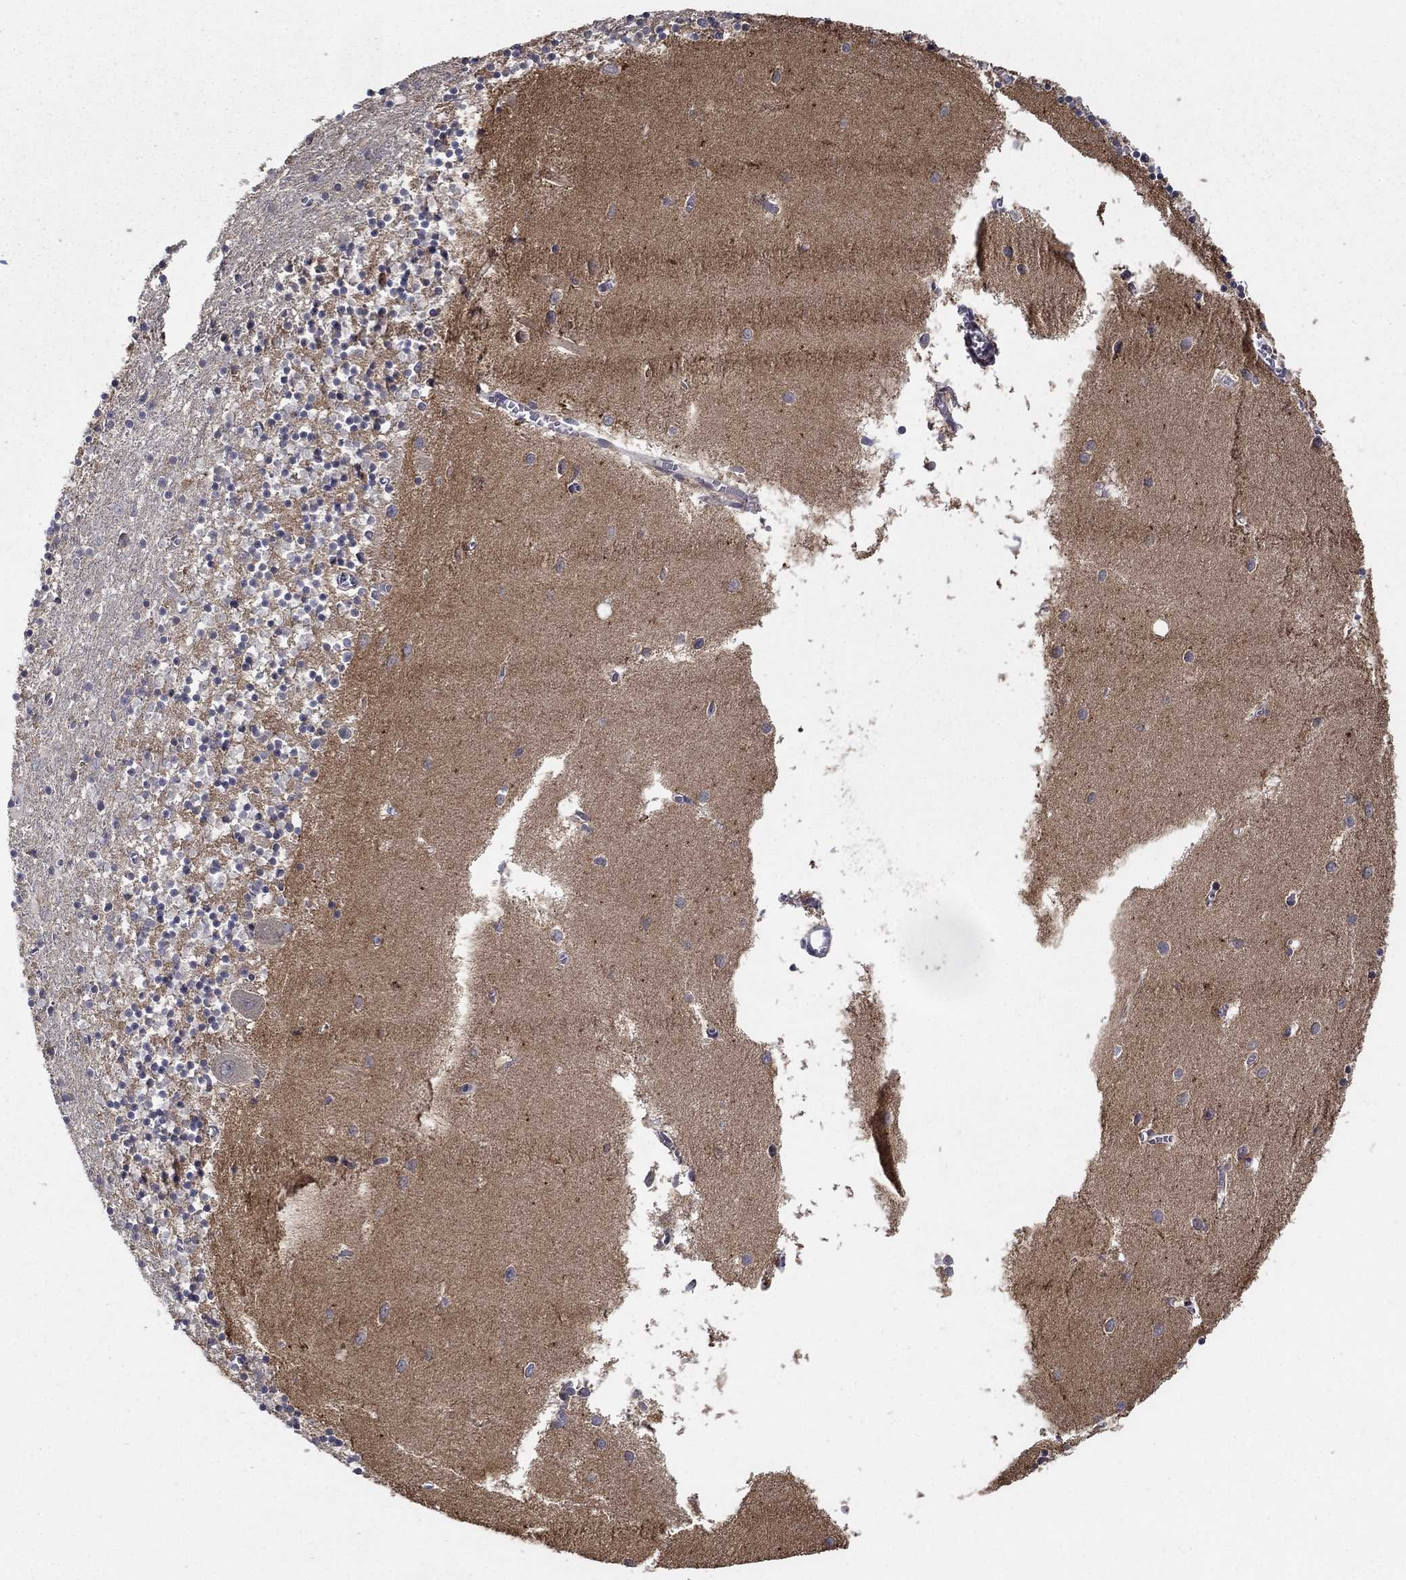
{"staining": {"intensity": "negative", "quantity": "none", "location": "none"}, "tissue": "cerebellum", "cell_type": "Cells in granular layer", "image_type": "normal", "snomed": [{"axis": "morphology", "description": "Normal tissue, NOS"}, {"axis": "topography", "description": "Cerebellum"}], "caption": "Immunohistochemistry of normal human cerebellum reveals no positivity in cells in granular layer.", "gene": "LPCAT4", "patient": {"sex": "female", "age": 64}}